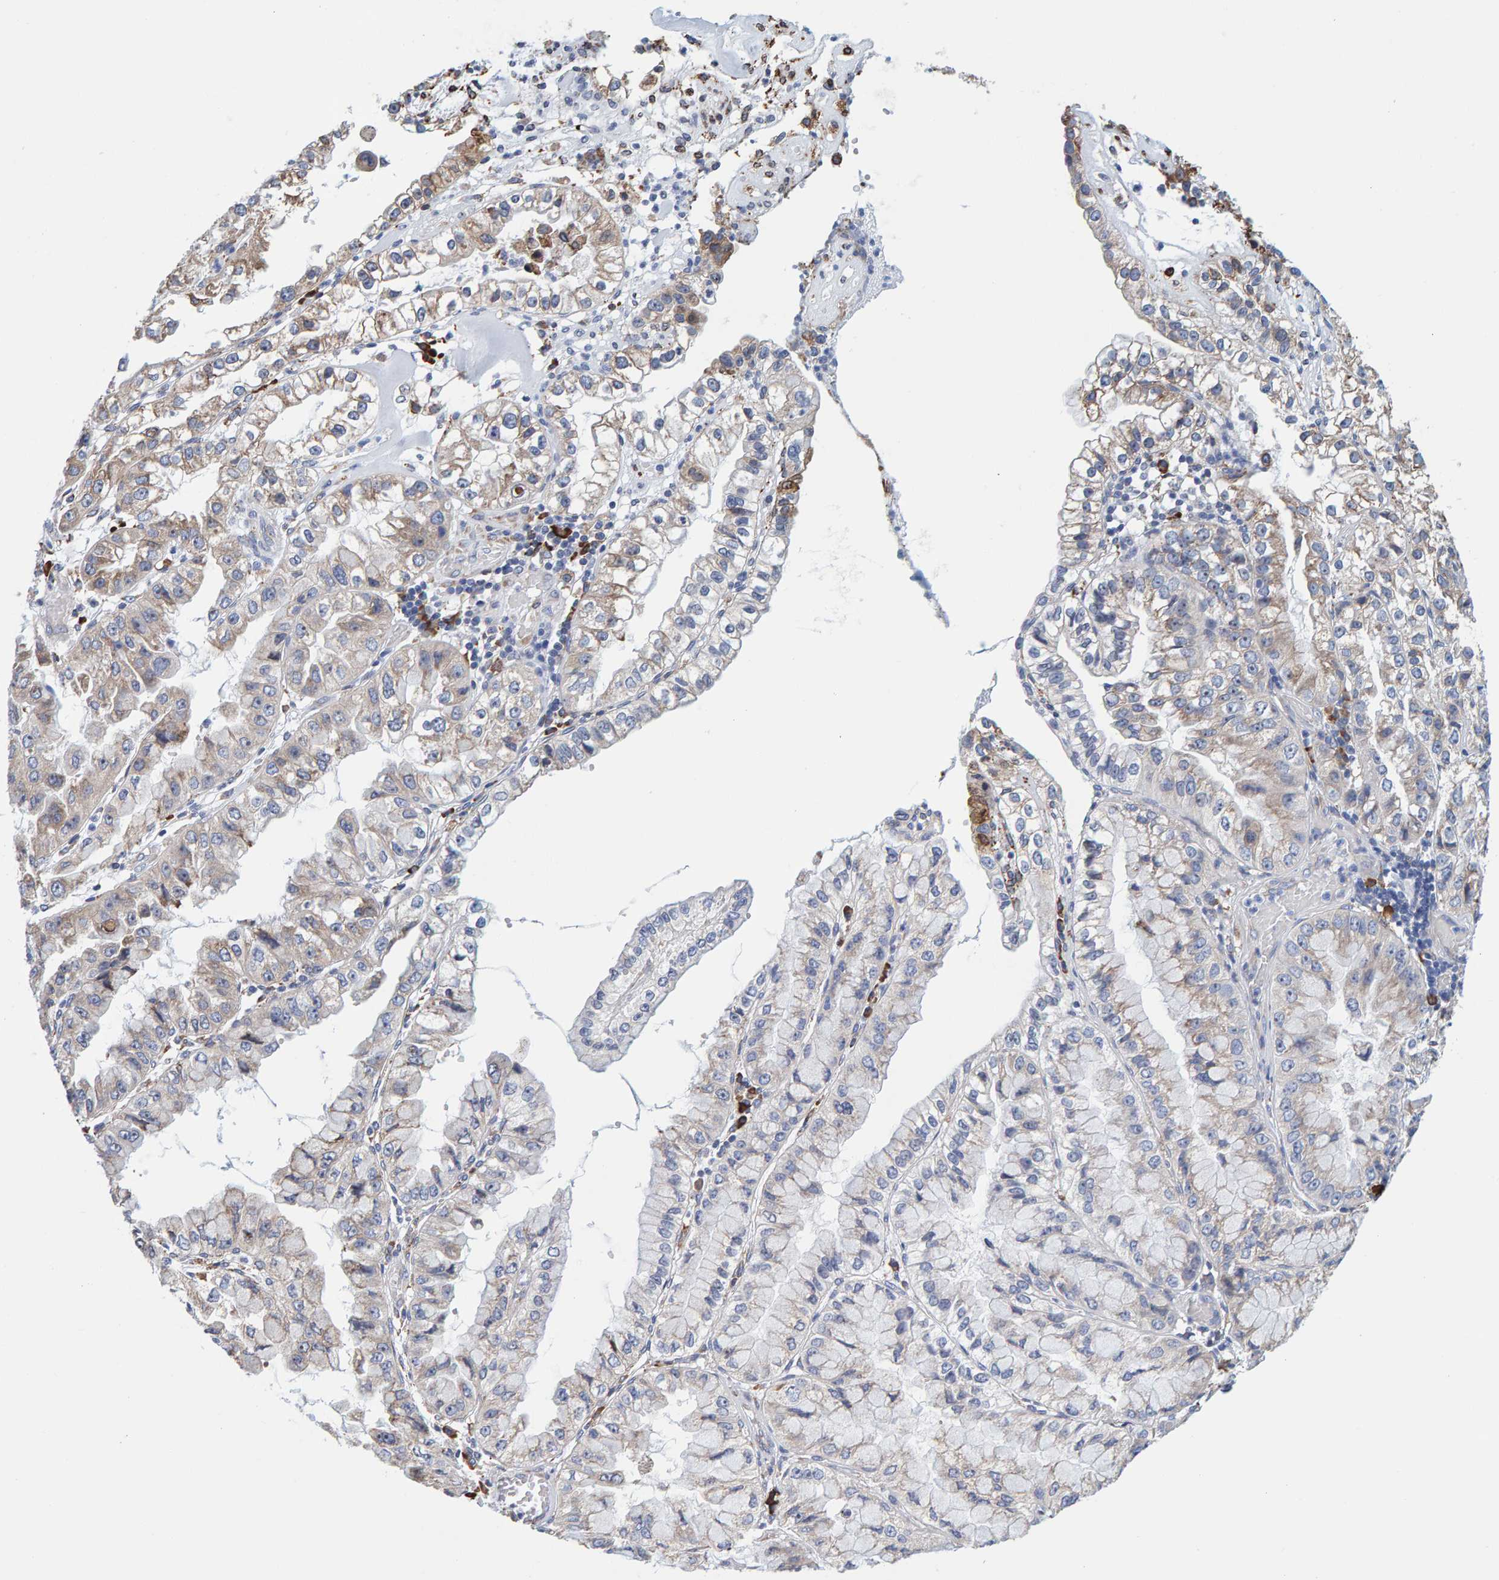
{"staining": {"intensity": "weak", "quantity": "25%-75%", "location": "cytoplasmic/membranous"}, "tissue": "liver cancer", "cell_type": "Tumor cells", "image_type": "cancer", "snomed": [{"axis": "morphology", "description": "Cholangiocarcinoma"}, {"axis": "topography", "description": "Liver"}], "caption": "Human liver cholangiocarcinoma stained with a brown dye reveals weak cytoplasmic/membranous positive staining in approximately 25%-75% of tumor cells.", "gene": "SGPL1", "patient": {"sex": "female", "age": 79}}